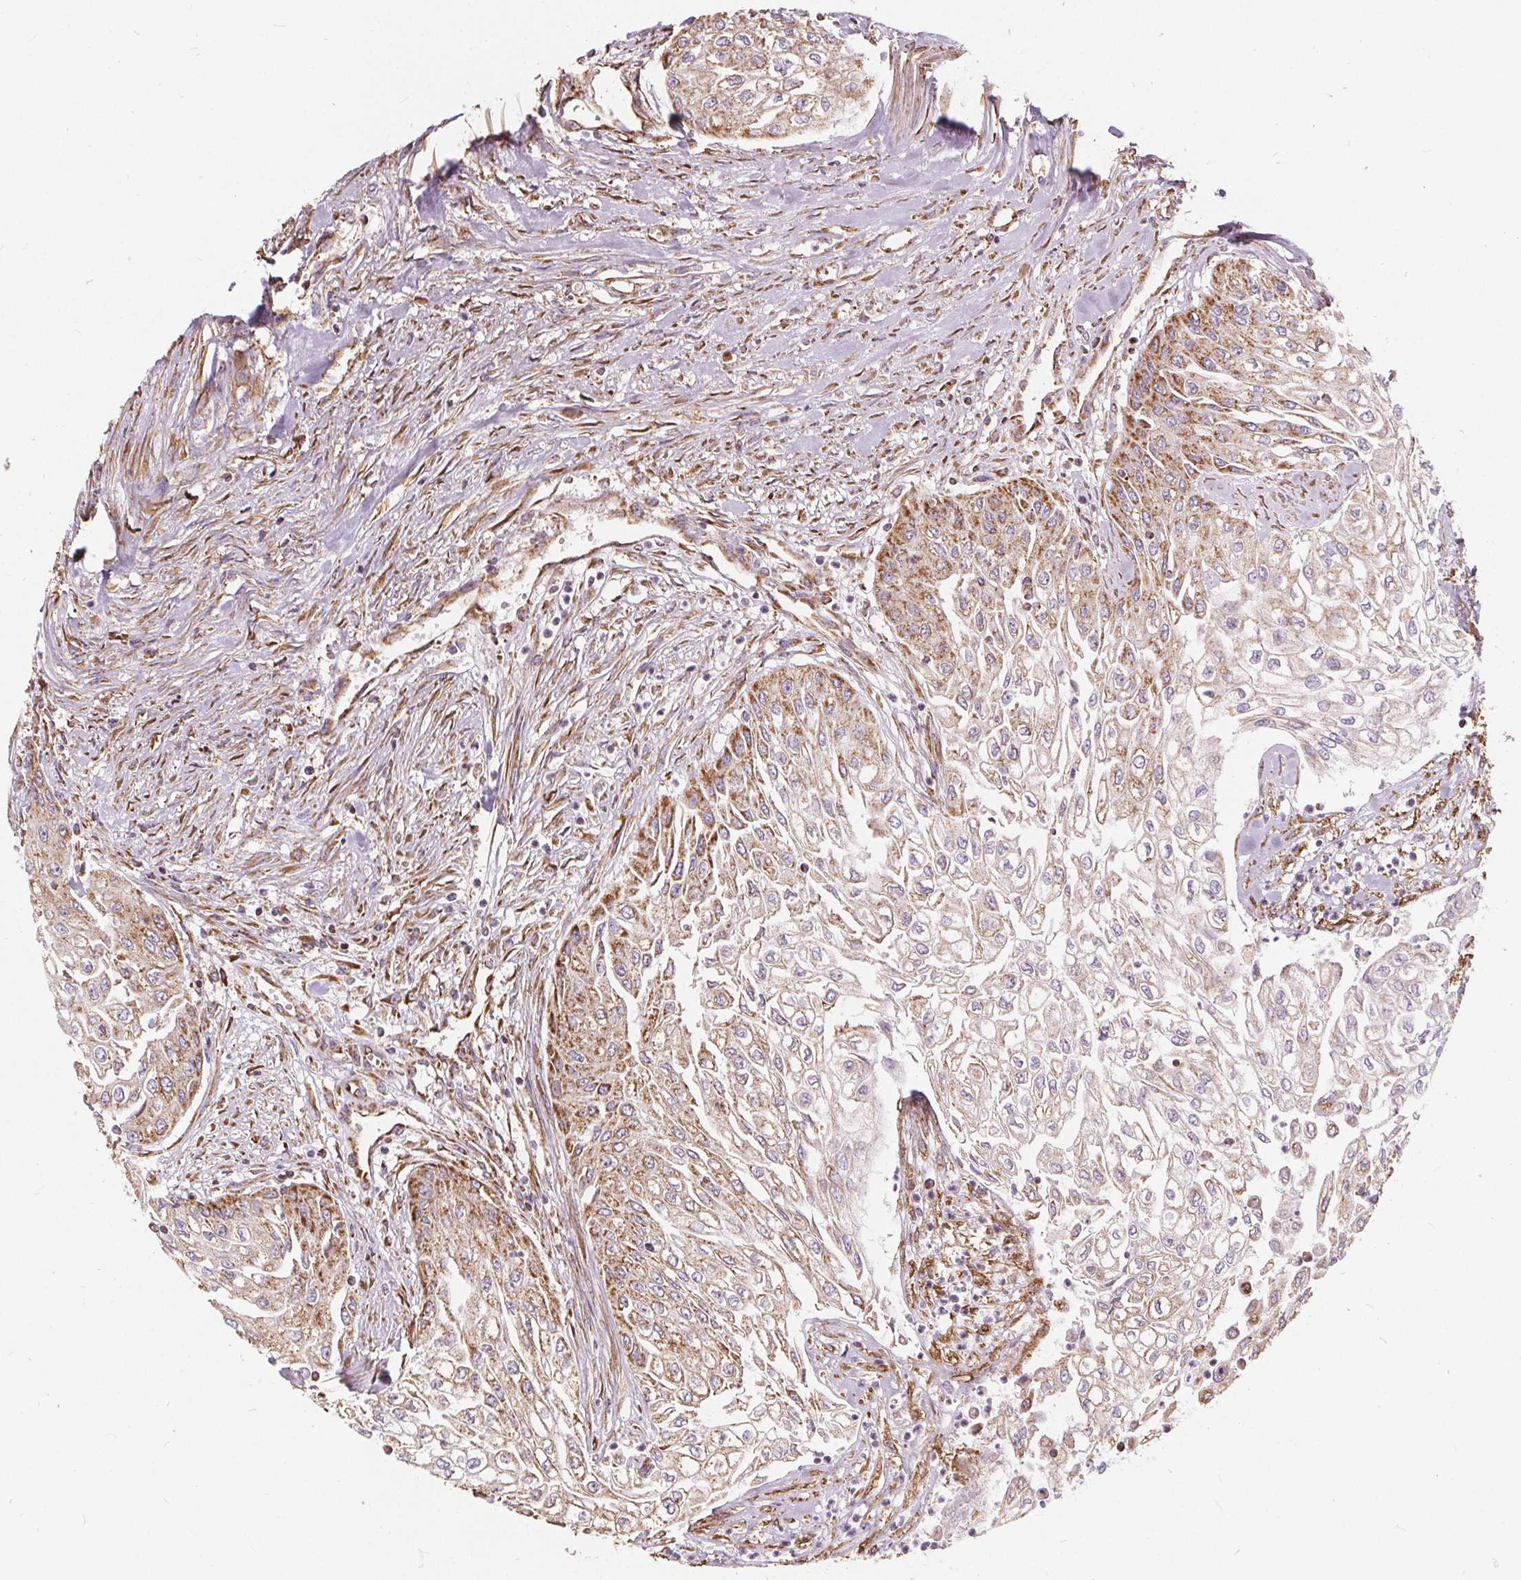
{"staining": {"intensity": "moderate", "quantity": "25%-75%", "location": "cytoplasmic/membranous"}, "tissue": "urothelial cancer", "cell_type": "Tumor cells", "image_type": "cancer", "snomed": [{"axis": "morphology", "description": "Urothelial carcinoma, High grade"}, {"axis": "topography", "description": "Urinary bladder"}], "caption": "High-grade urothelial carcinoma stained with a brown dye demonstrates moderate cytoplasmic/membranous positive staining in approximately 25%-75% of tumor cells.", "gene": "PLSCR3", "patient": {"sex": "male", "age": 62}}